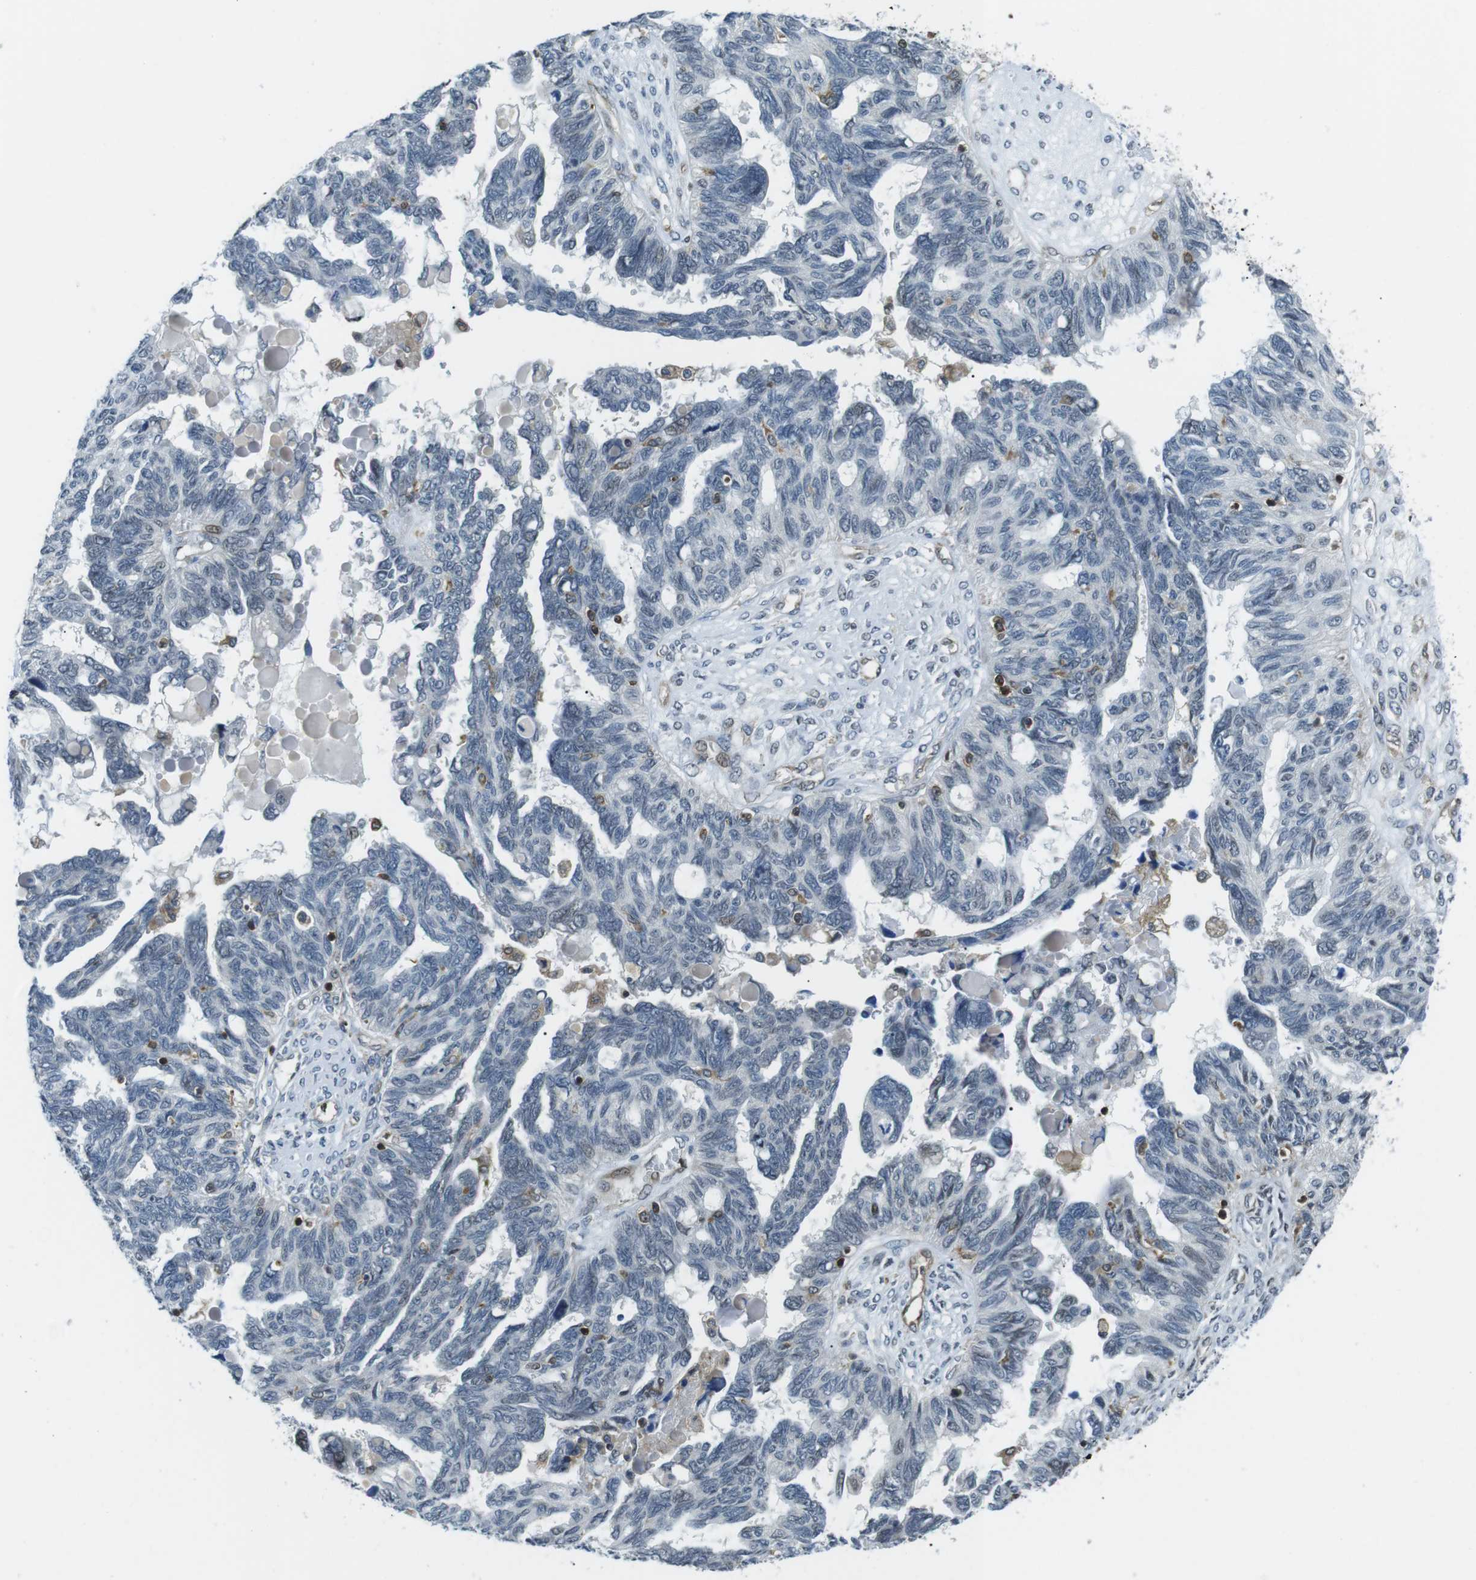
{"staining": {"intensity": "negative", "quantity": "none", "location": "none"}, "tissue": "ovarian cancer", "cell_type": "Tumor cells", "image_type": "cancer", "snomed": [{"axis": "morphology", "description": "Cystadenocarcinoma, serous, NOS"}, {"axis": "topography", "description": "Ovary"}], "caption": "This micrograph is of ovarian cancer (serous cystadenocarcinoma) stained with immunohistochemistry to label a protein in brown with the nuclei are counter-stained blue. There is no positivity in tumor cells.", "gene": "STK10", "patient": {"sex": "female", "age": 79}}